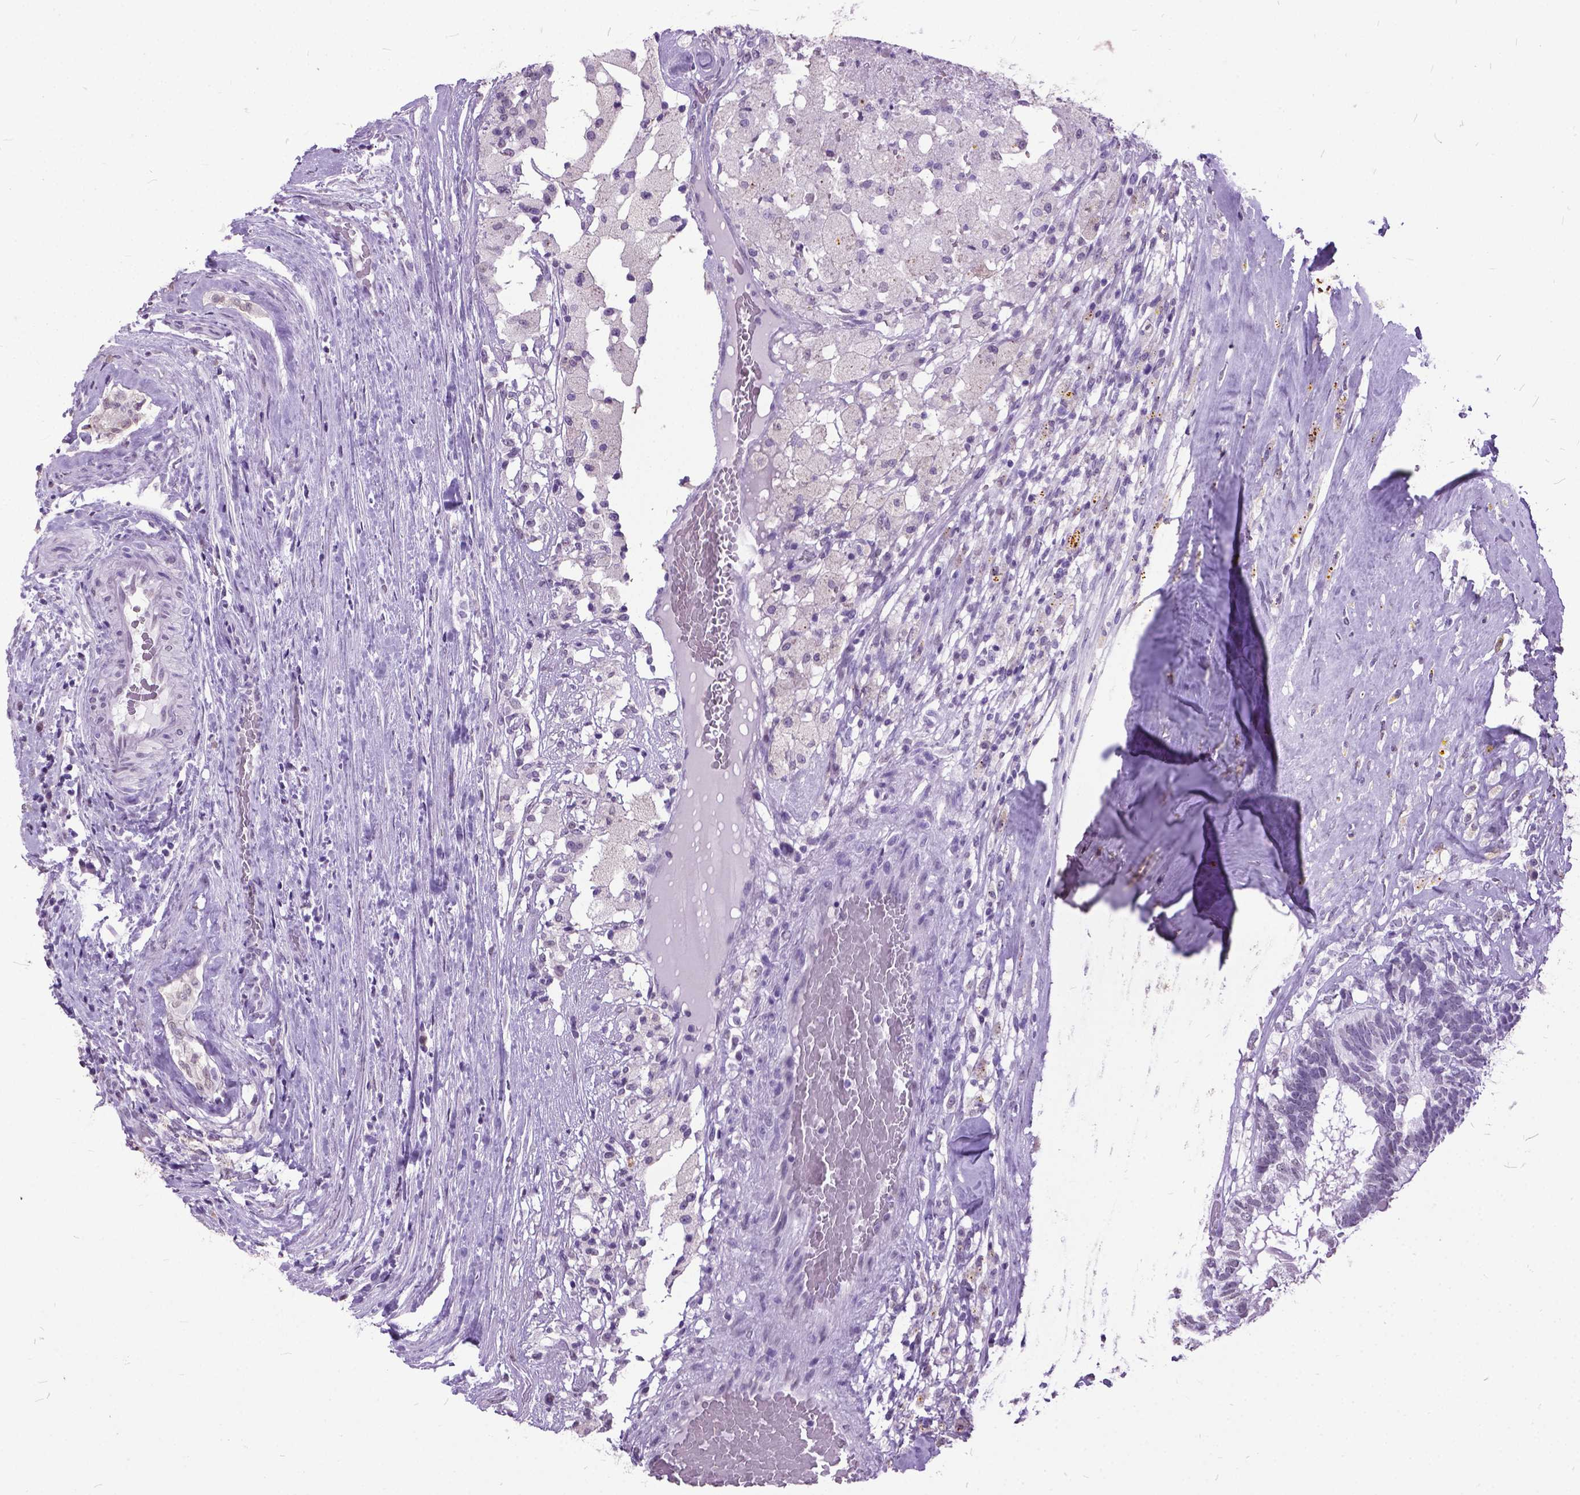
{"staining": {"intensity": "moderate", "quantity": "<25%", "location": "nuclear"}, "tissue": "testis cancer", "cell_type": "Tumor cells", "image_type": "cancer", "snomed": [{"axis": "morphology", "description": "Seminoma, NOS"}, {"axis": "morphology", "description": "Carcinoma, Embryonal, NOS"}, {"axis": "topography", "description": "Testis"}], "caption": "This is an image of immunohistochemistry staining of embryonal carcinoma (testis), which shows moderate positivity in the nuclear of tumor cells.", "gene": "MARCHF10", "patient": {"sex": "male", "age": 41}}